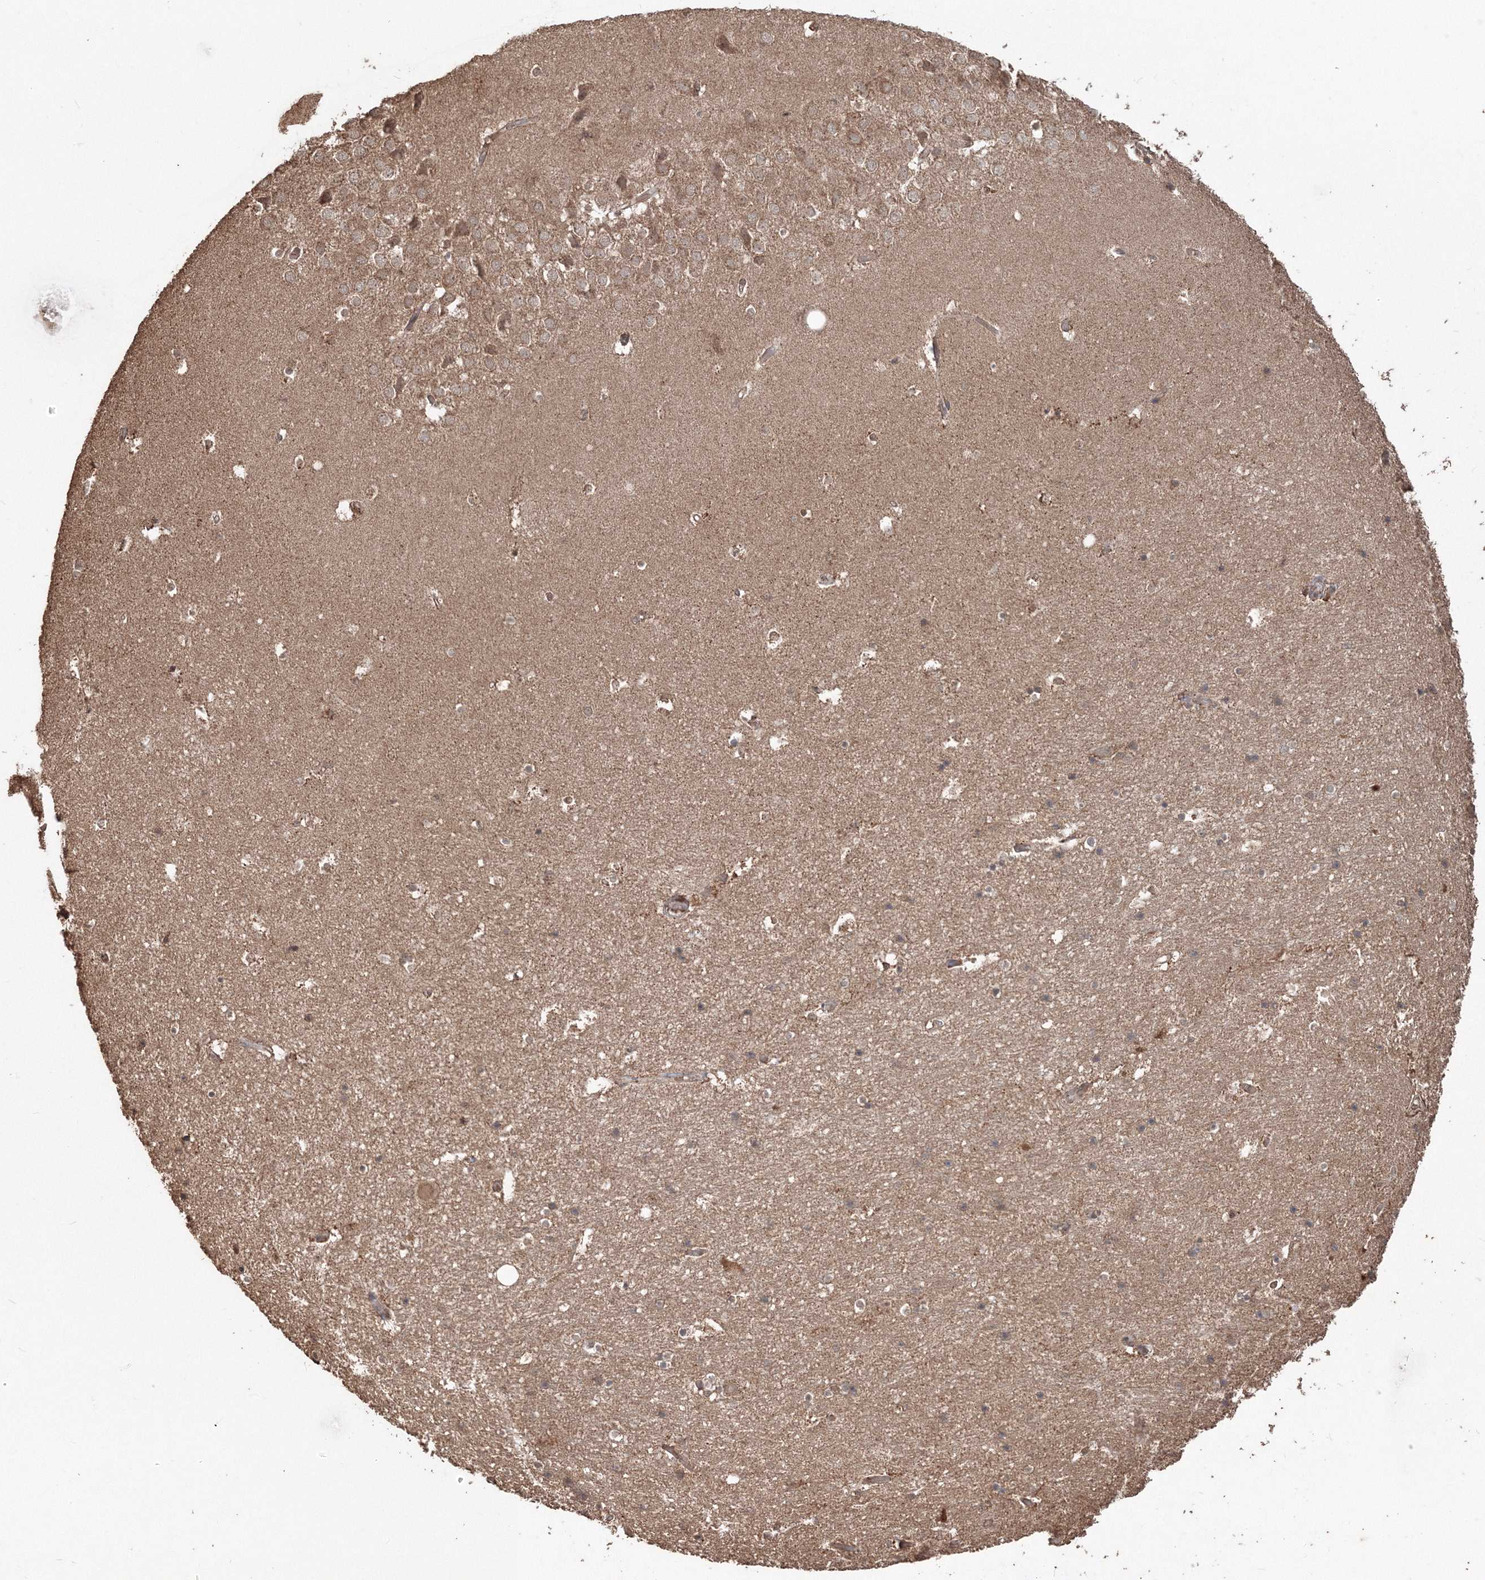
{"staining": {"intensity": "moderate", "quantity": "<25%", "location": "cytoplasmic/membranous"}, "tissue": "hippocampus", "cell_type": "Glial cells", "image_type": "normal", "snomed": [{"axis": "morphology", "description": "Normal tissue, NOS"}, {"axis": "topography", "description": "Hippocampus"}], "caption": "A histopathology image of hippocampus stained for a protein displays moderate cytoplasmic/membranous brown staining in glial cells. The staining is performed using DAB brown chromogen to label protein expression. The nuclei are counter-stained blue using hematoxylin.", "gene": "CCDC122", "patient": {"sex": "female", "age": 52}}